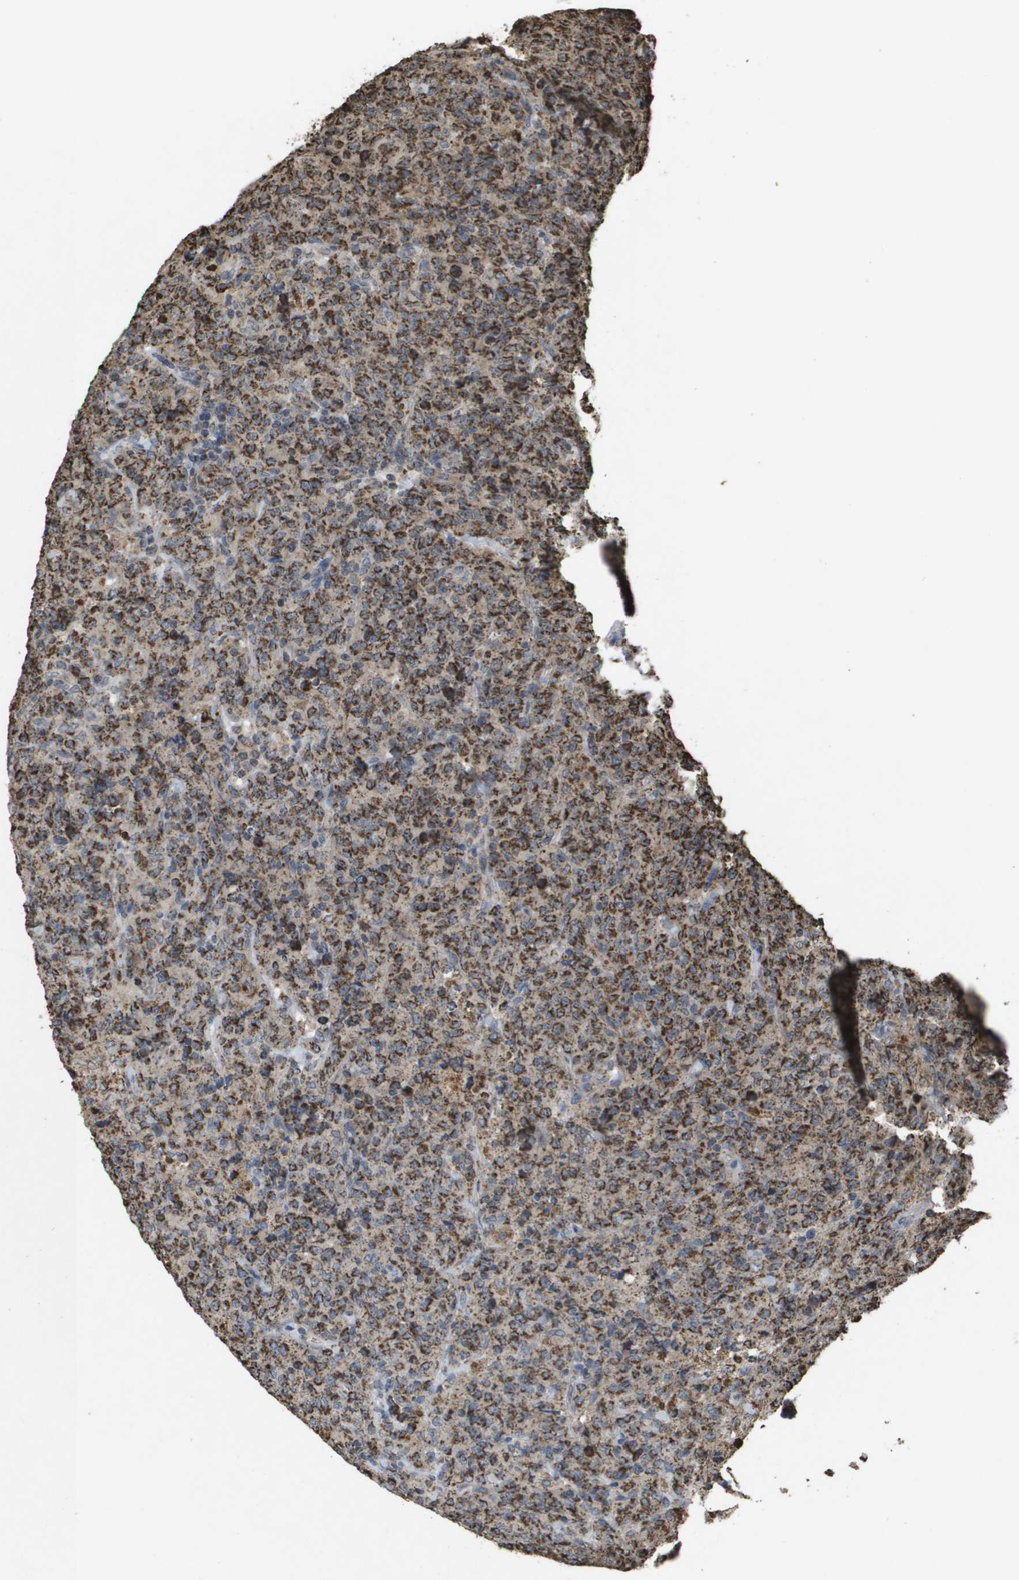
{"staining": {"intensity": "strong", "quantity": ">75%", "location": "cytoplasmic/membranous"}, "tissue": "lymphoma", "cell_type": "Tumor cells", "image_type": "cancer", "snomed": [{"axis": "morphology", "description": "Malignant lymphoma, non-Hodgkin's type, High grade"}, {"axis": "topography", "description": "Tonsil"}], "caption": "DAB immunohistochemical staining of malignant lymphoma, non-Hodgkin's type (high-grade) exhibits strong cytoplasmic/membranous protein positivity in about >75% of tumor cells.", "gene": "HSPE1", "patient": {"sex": "female", "age": 36}}